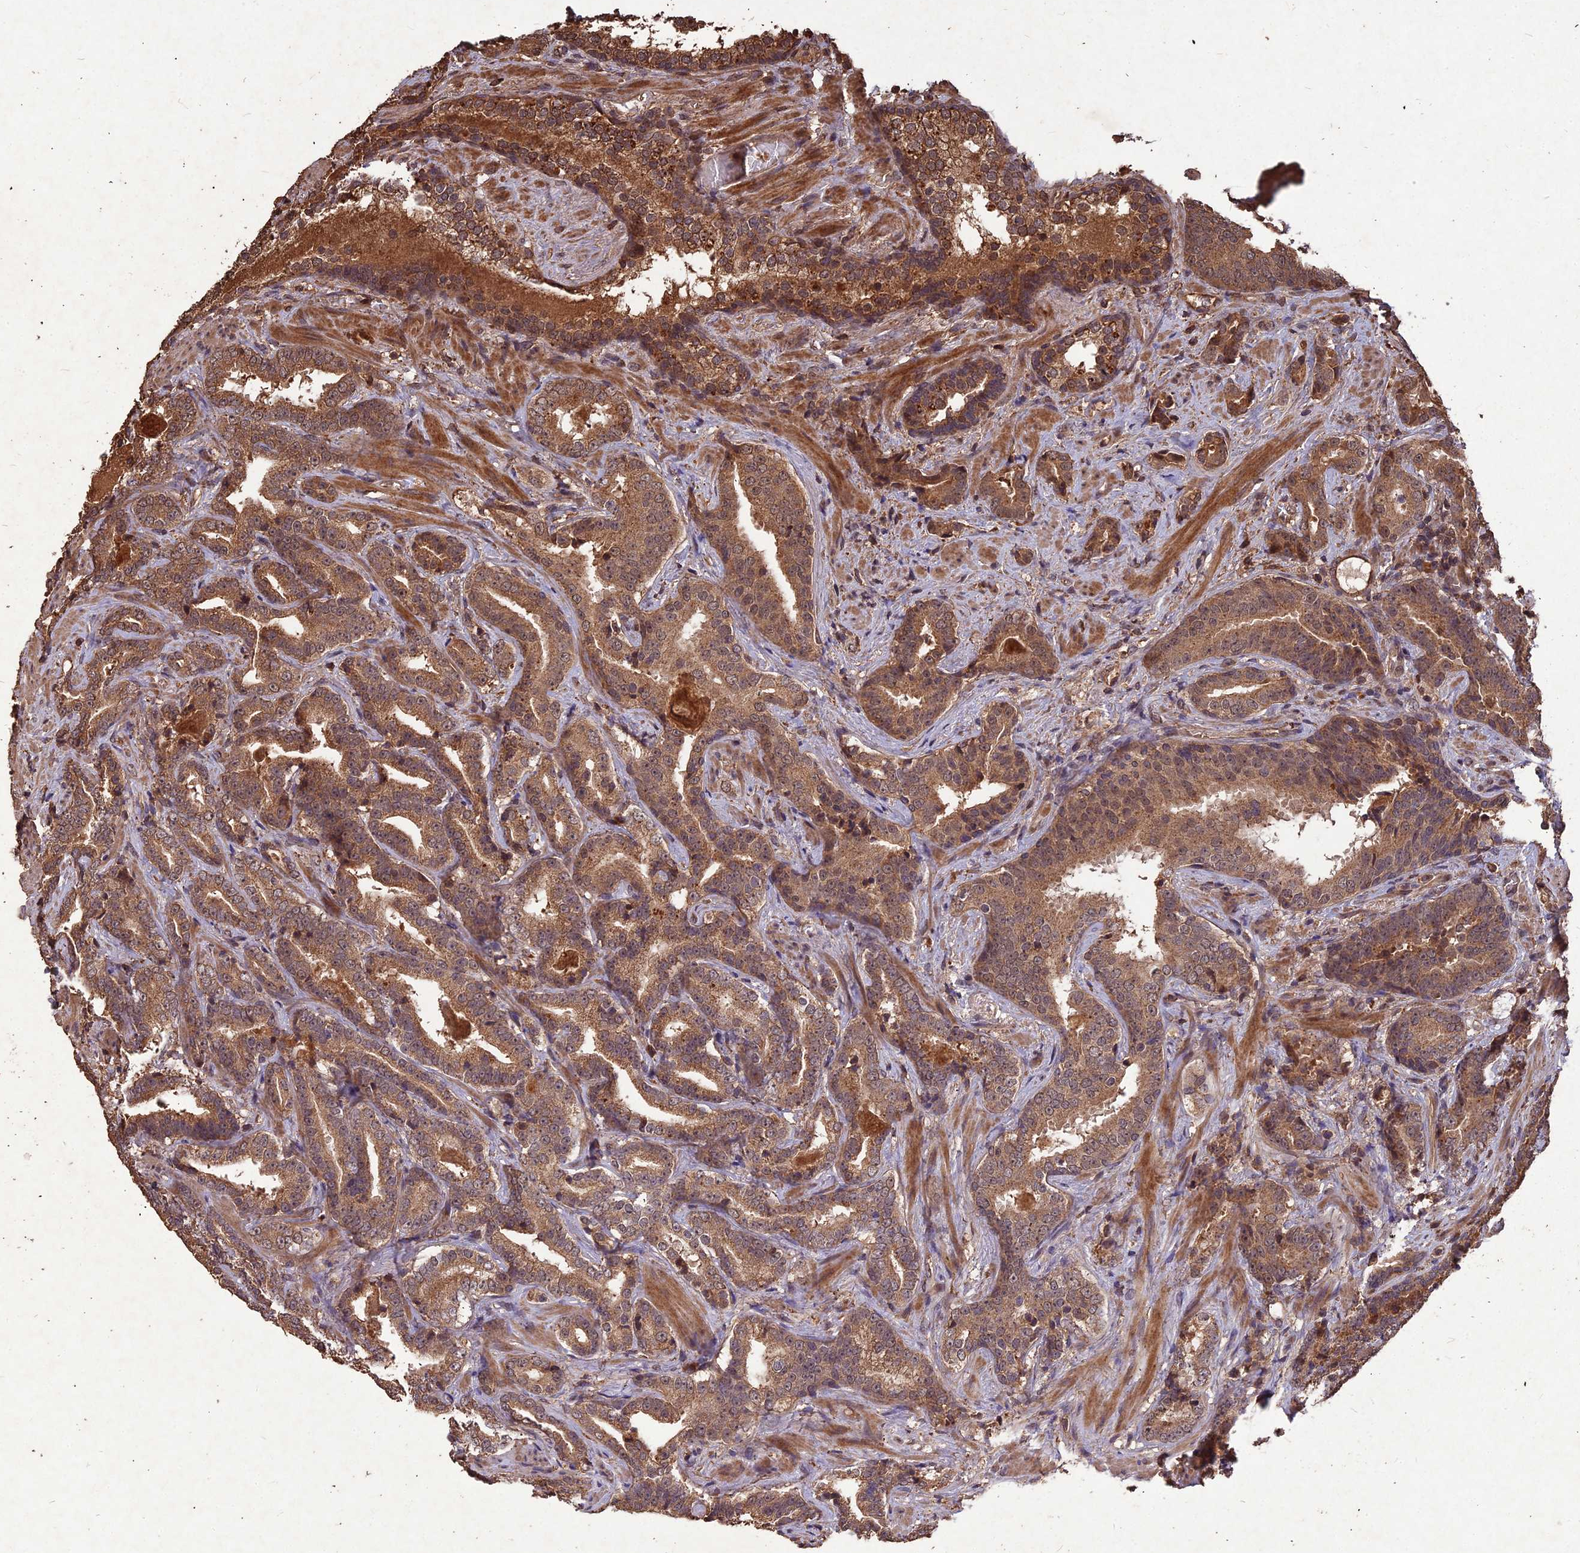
{"staining": {"intensity": "moderate", "quantity": ">75%", "location": "cytoplasmic/membranous"}, "tissue": "prostate cancer", "cell_type": "Tumor cells", "image_type": "cancer", "snomed": [{"axis": "morphology", "description": "Adenocarcinoma, Low grade"}, {"axis": "topography", "description": "Prostate"}], "caption": "Prostate cancer (adenocarcinoma (low-grade)) stained with a brown dye exhibits moderate cytoplasmic/membranous positive staining in about >75% of tumor cells.", "gene": "SYMPK", "patient": {"sex": "male", "age": 58}}